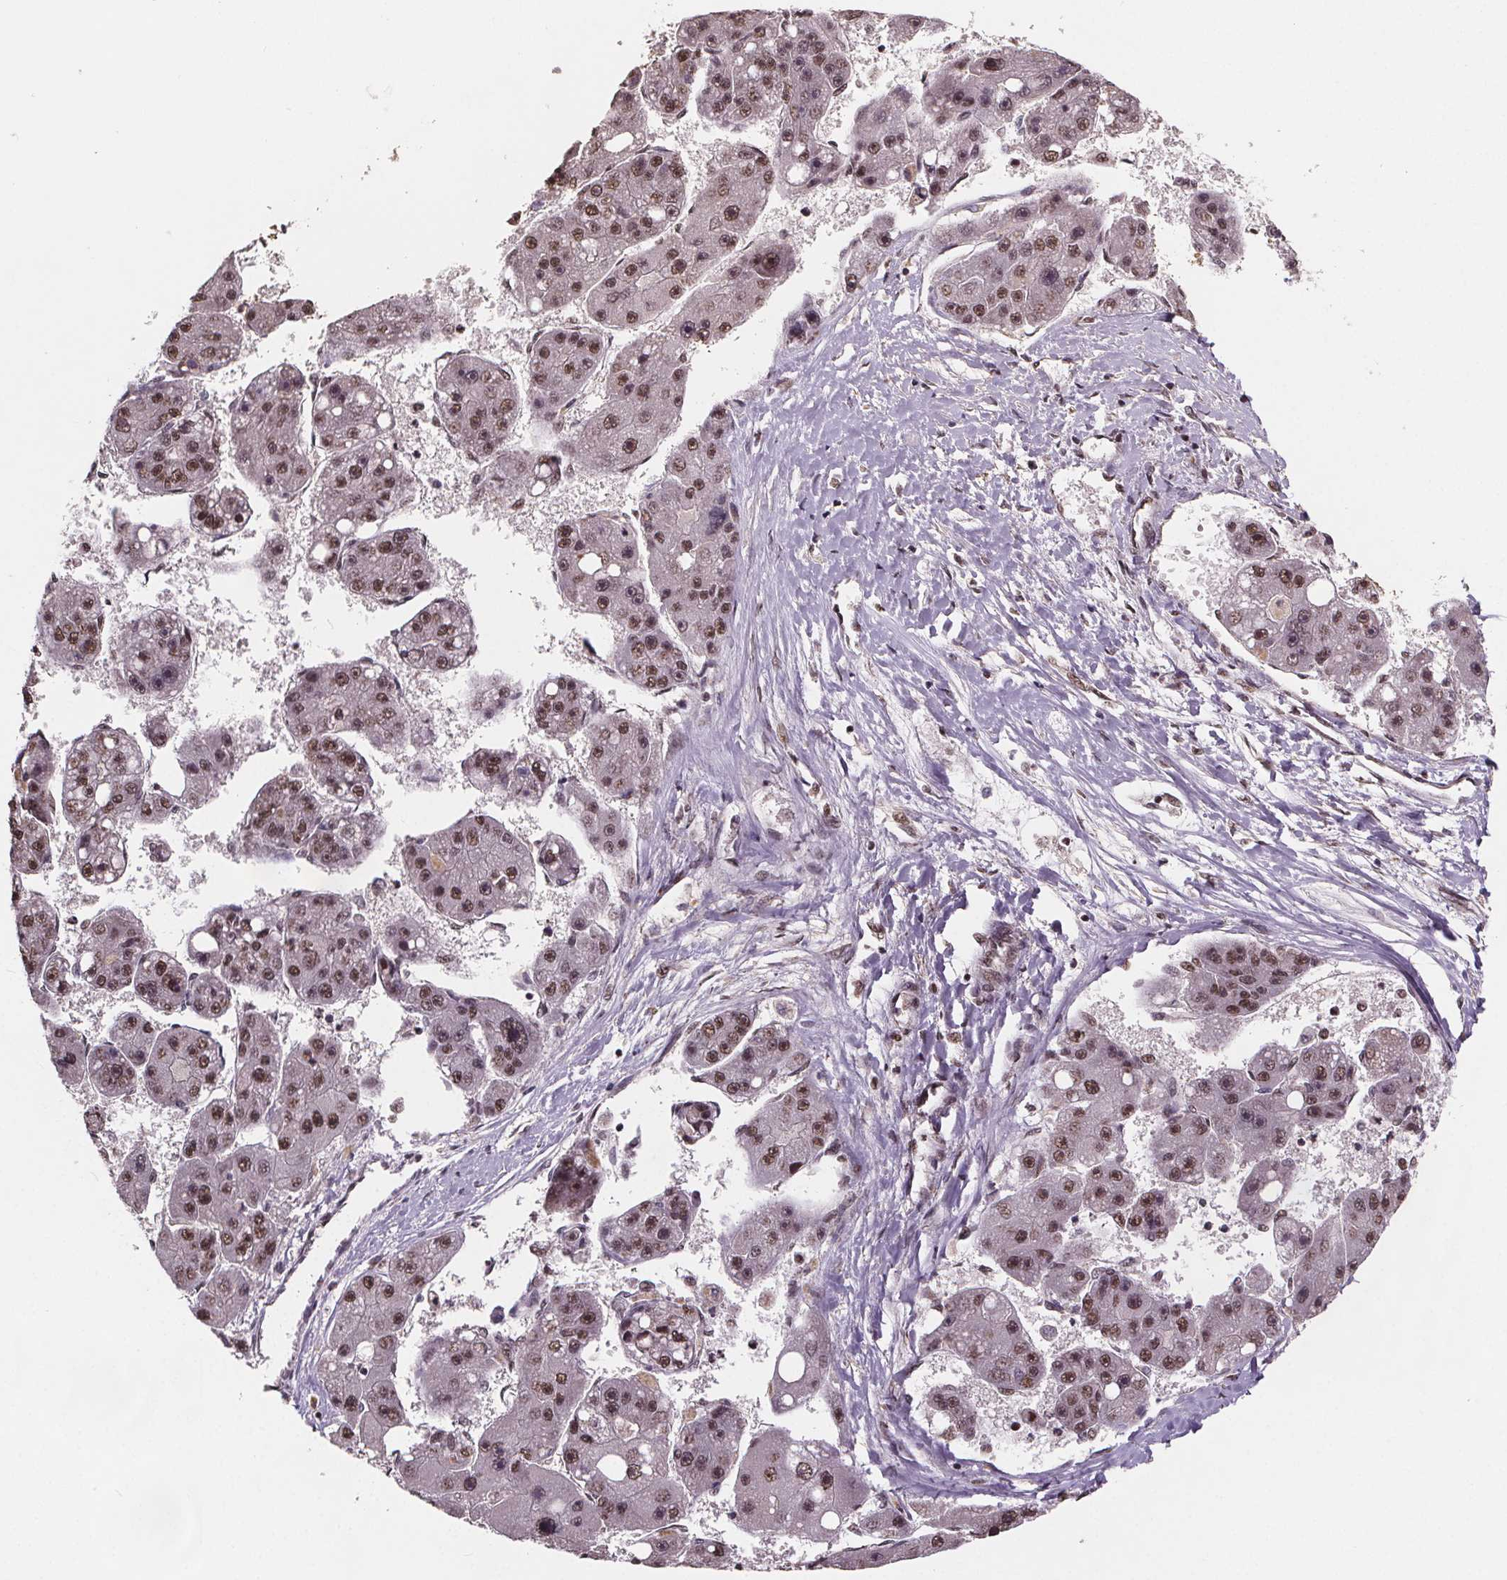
{"staining": {"intensity": "moderate", "quantity": ">75%", "location": "nuclear"}, "tissue": "liver cancer", "cell_type": "Tumor cells", "image_type": "cancer", "snomed": [{"axis": "morphology", "description": "Carcinoma, Hepatocellular, NOS"}, {"axis": "topography", "description": "Liver"}], "caption": "Brown immunohistochemical staining in hepatocellular carcinoma (liver) displays moderate nuclear staining in about >75% of tumor cells.", "gene": "JARID2", "patient": {"sex": "female", "age": 61}}